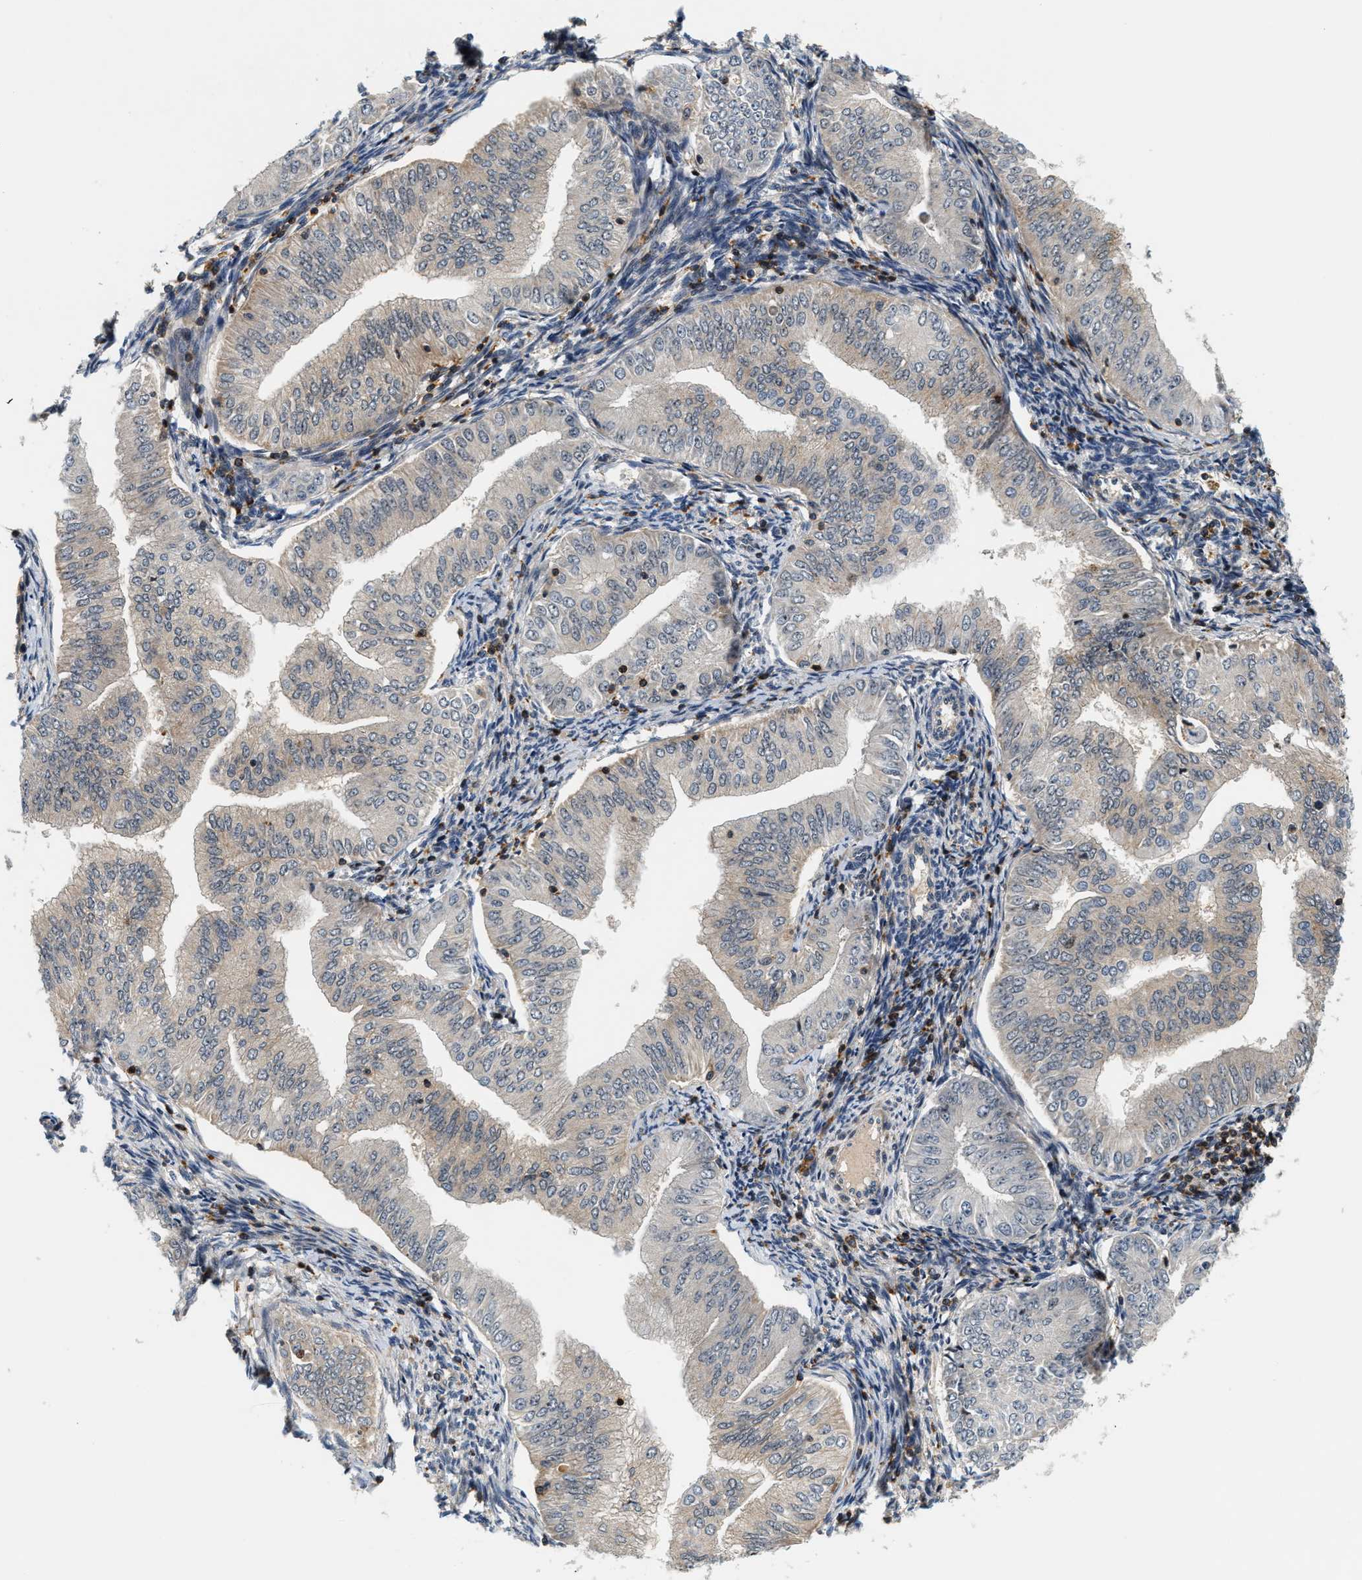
{"staining": {"intensity": "weak", "quantity": "<25%", "location": "cytoplasmic/membranous"}, "tissue": "endometrial cancer", "cell_type": "Tumor cells", "image_type": "cancer", "snomed": [{"axis": "morphology", "description": "Normal tissue, NOS"}, {"axis": "morphology", "description": "Adenocarcinoma, NOS"}, {"axis": "topography", "description": "Endometrium"}], "caption": "Adenocarcinoma (endometrial) was stained to show a protein in brown. There is no significant expression in tumor cells.", "gene": "SAMD9", "patient": {"sex": "female", "age": 53}}